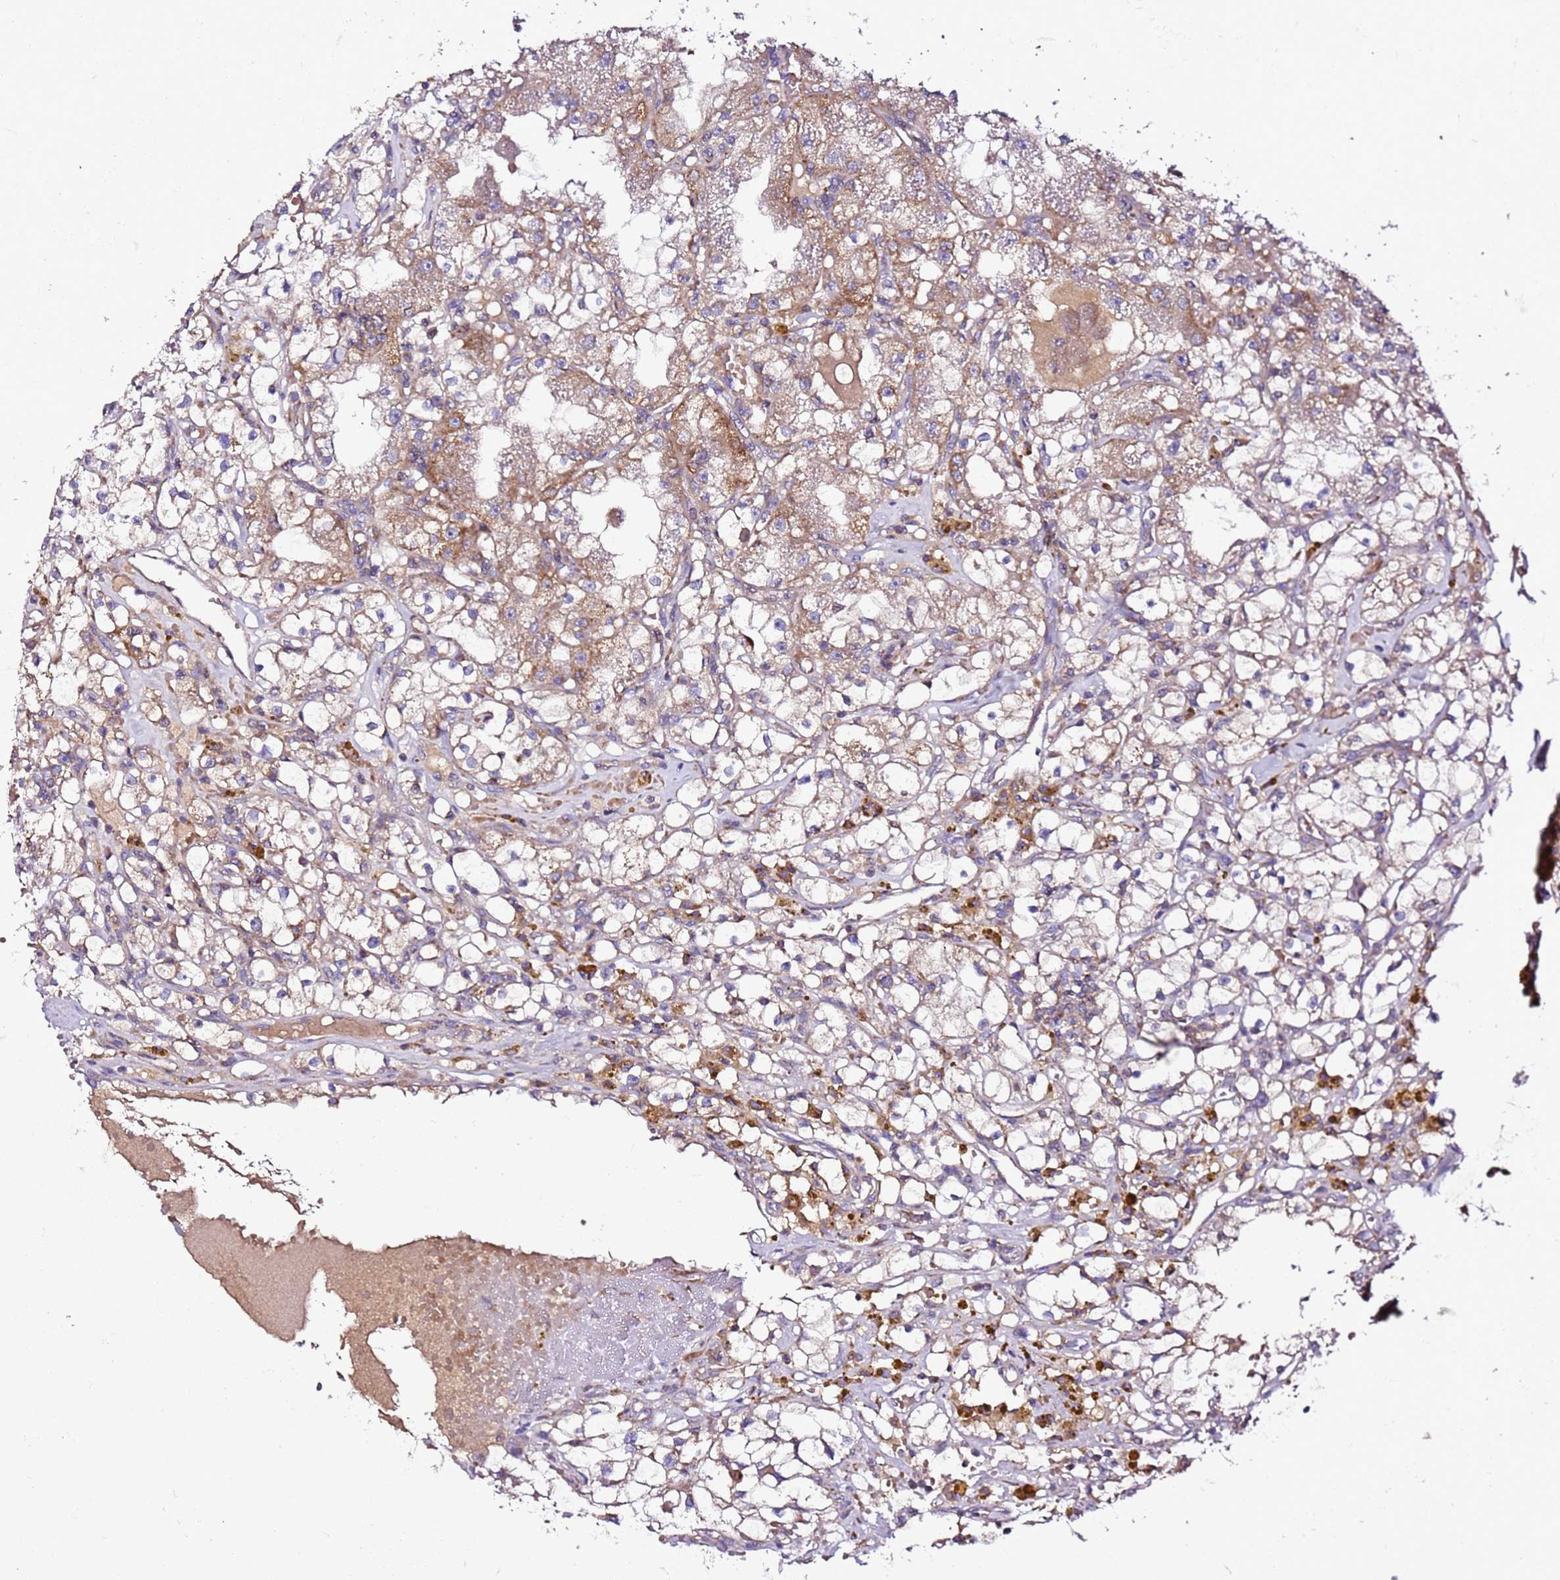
{"staining": {"intensity": "moderate", "quantity": "25%-75%", "location": "cytoplasmic/membranous"}, "tissue": "renal cancer", "cell_type": "Tumor cells", "image_type": "cancer", "snomed": [{"axis": "morphology", "description": "Adenocarcinoma, NOS"}, {"axis": "topography", "description": "Kidney"}], "caption": "Brown immunohistochemical staining in human renal adenocarcinoma exhibits moderate cytoplasmic/membranous expression in approximately 25%-75% of tumor cells.", "gene": "C19orf12", "patient": {"sex": "male", "age": 56}}